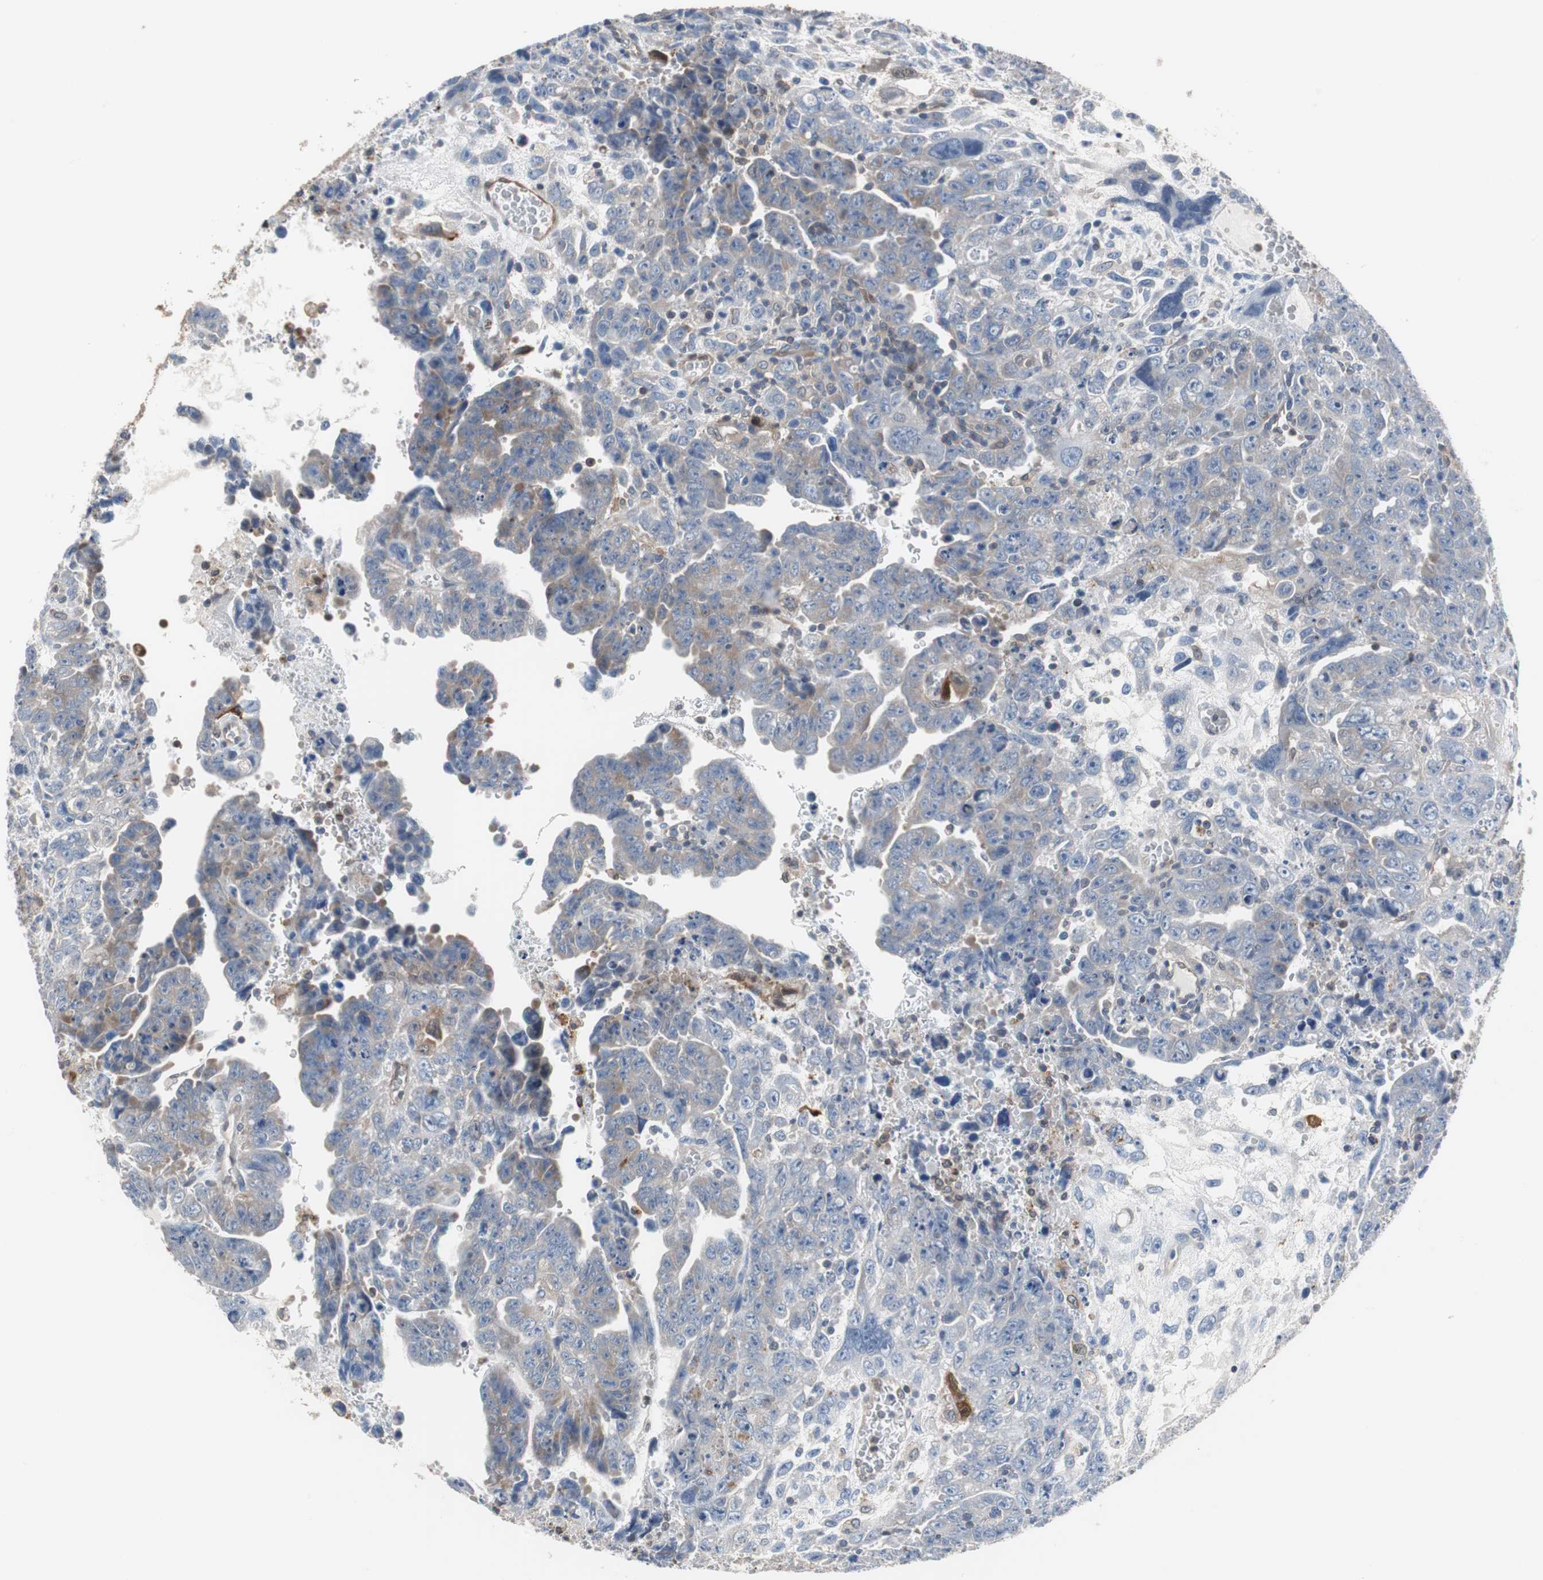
{"staining": {"intensity": "weak", "quantity": "<25%", "location": "cytoplasmic/membranous"}, "tissue": "testis cancer", "cell_type": "Tumor cells", "image_type": "cancer", "snomed": [{"axis": "morphology", "description": "Carcinoma, Embryonal, NOS"}, {"axis": "topography", "description": "Testis"}], "caption": "The immunohistochemistry (IHC) photomicrograph has no significant positivity in tumor cells of embryonal carcinoma (testis) tissue. Brightfield microscopy of IHC stained with DAB (3,3'-diaminobenzidine) (brown) and hematoxylin (blue), captured at high magnification.", "gene": "ANXA4", "patient": {"sex": "male", "age": 28}}